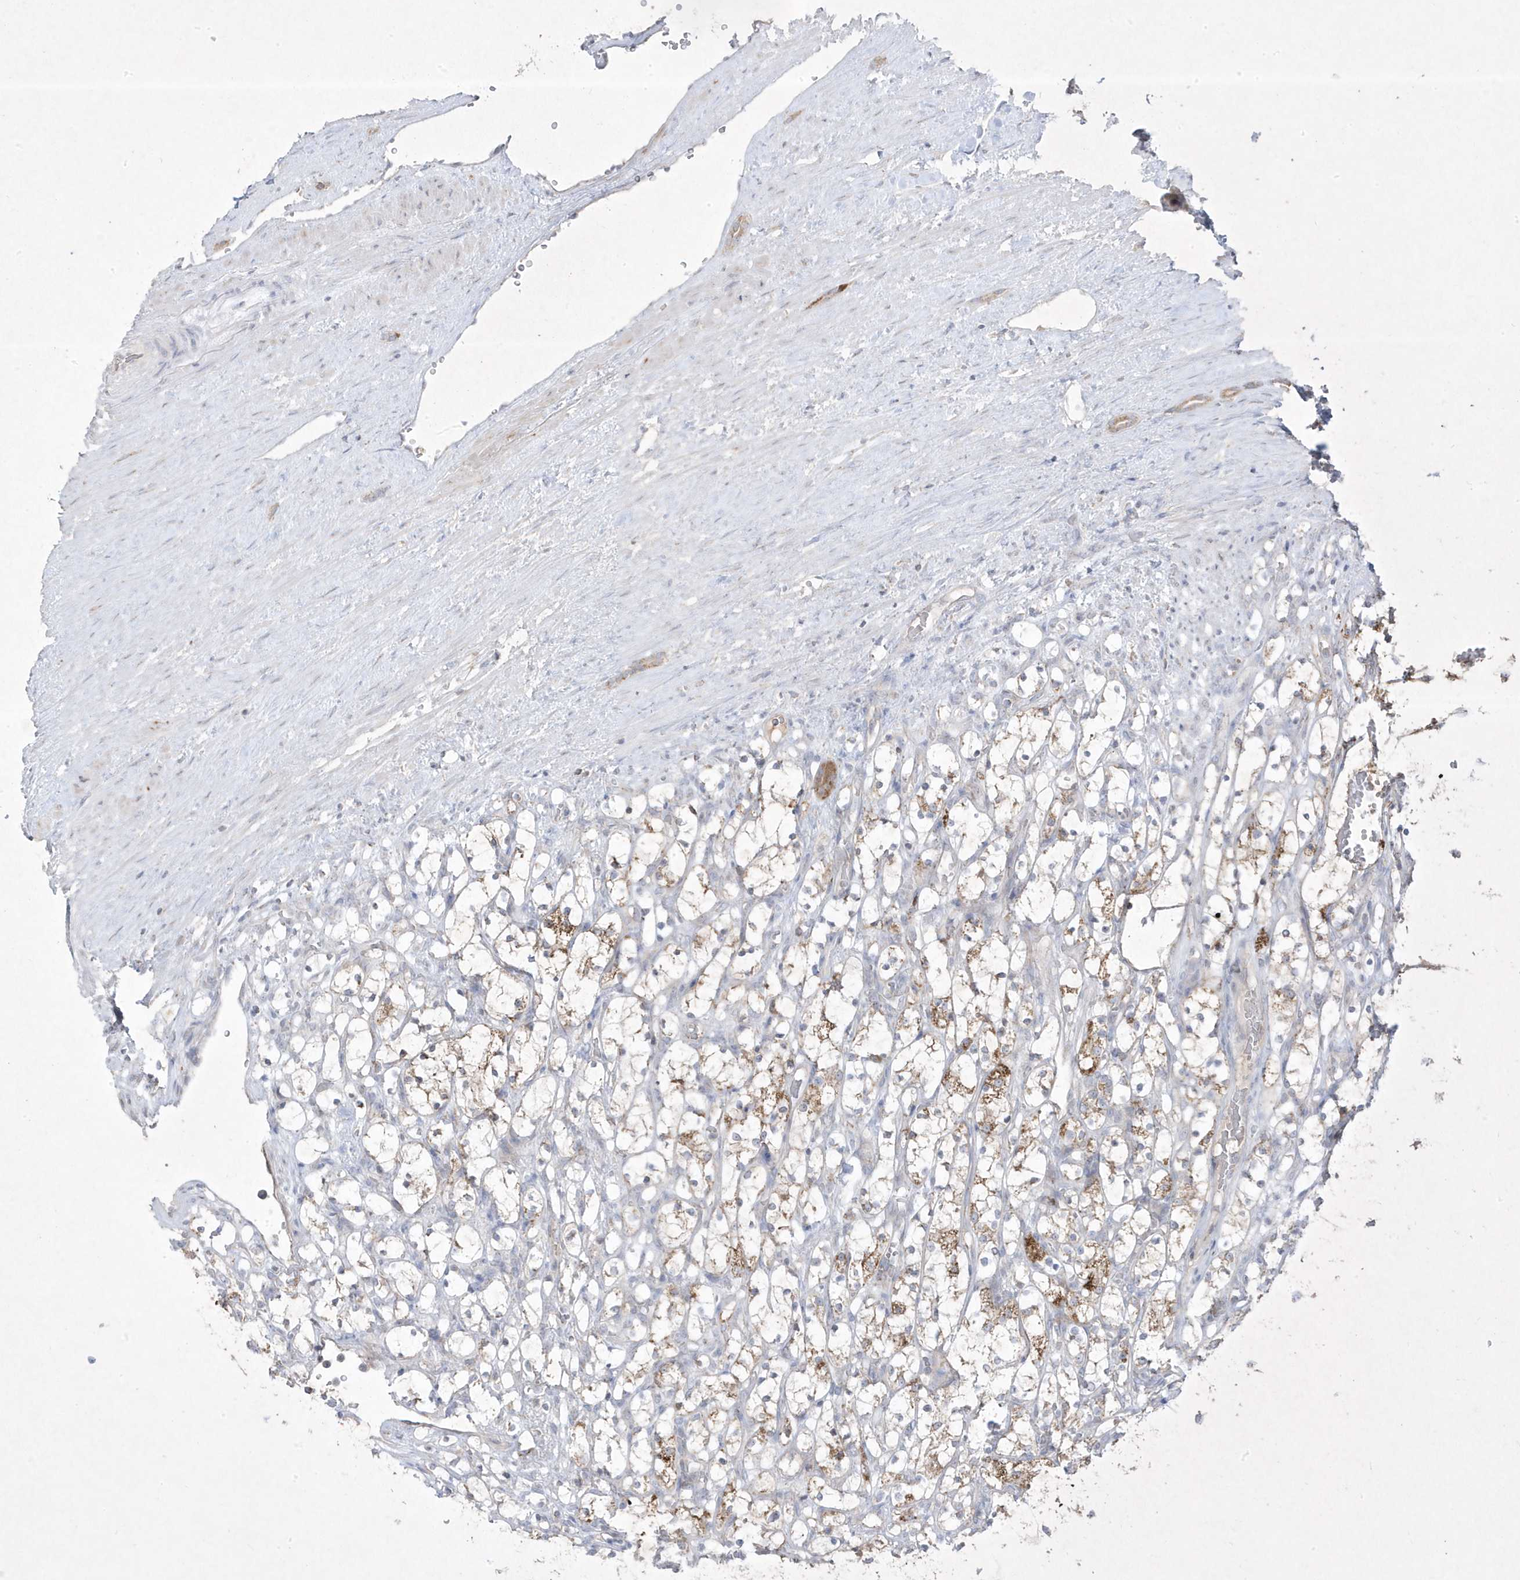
{"staining": {"intensity": "moderate", "quantity": "<25%", "location": "cytoplasmic/membranous"}, "tissue": "renal cancer", "cell_type": "Tumor cells", "image_type": "cancer", "snomed": [{"axis": "morphology", "description": "Adenocarcinoma, NOS"}, {"axis": "topography", "description": "Kidney"}], "caption": "Human adenocarcinoma (renal) stained with a brown dye shows moderate cytoplasmic/membranous positive expression in approximately <25% of tumor cells.", "gene": "ADAMTSL3", "patient": {"sex": "female", "age": 69}}